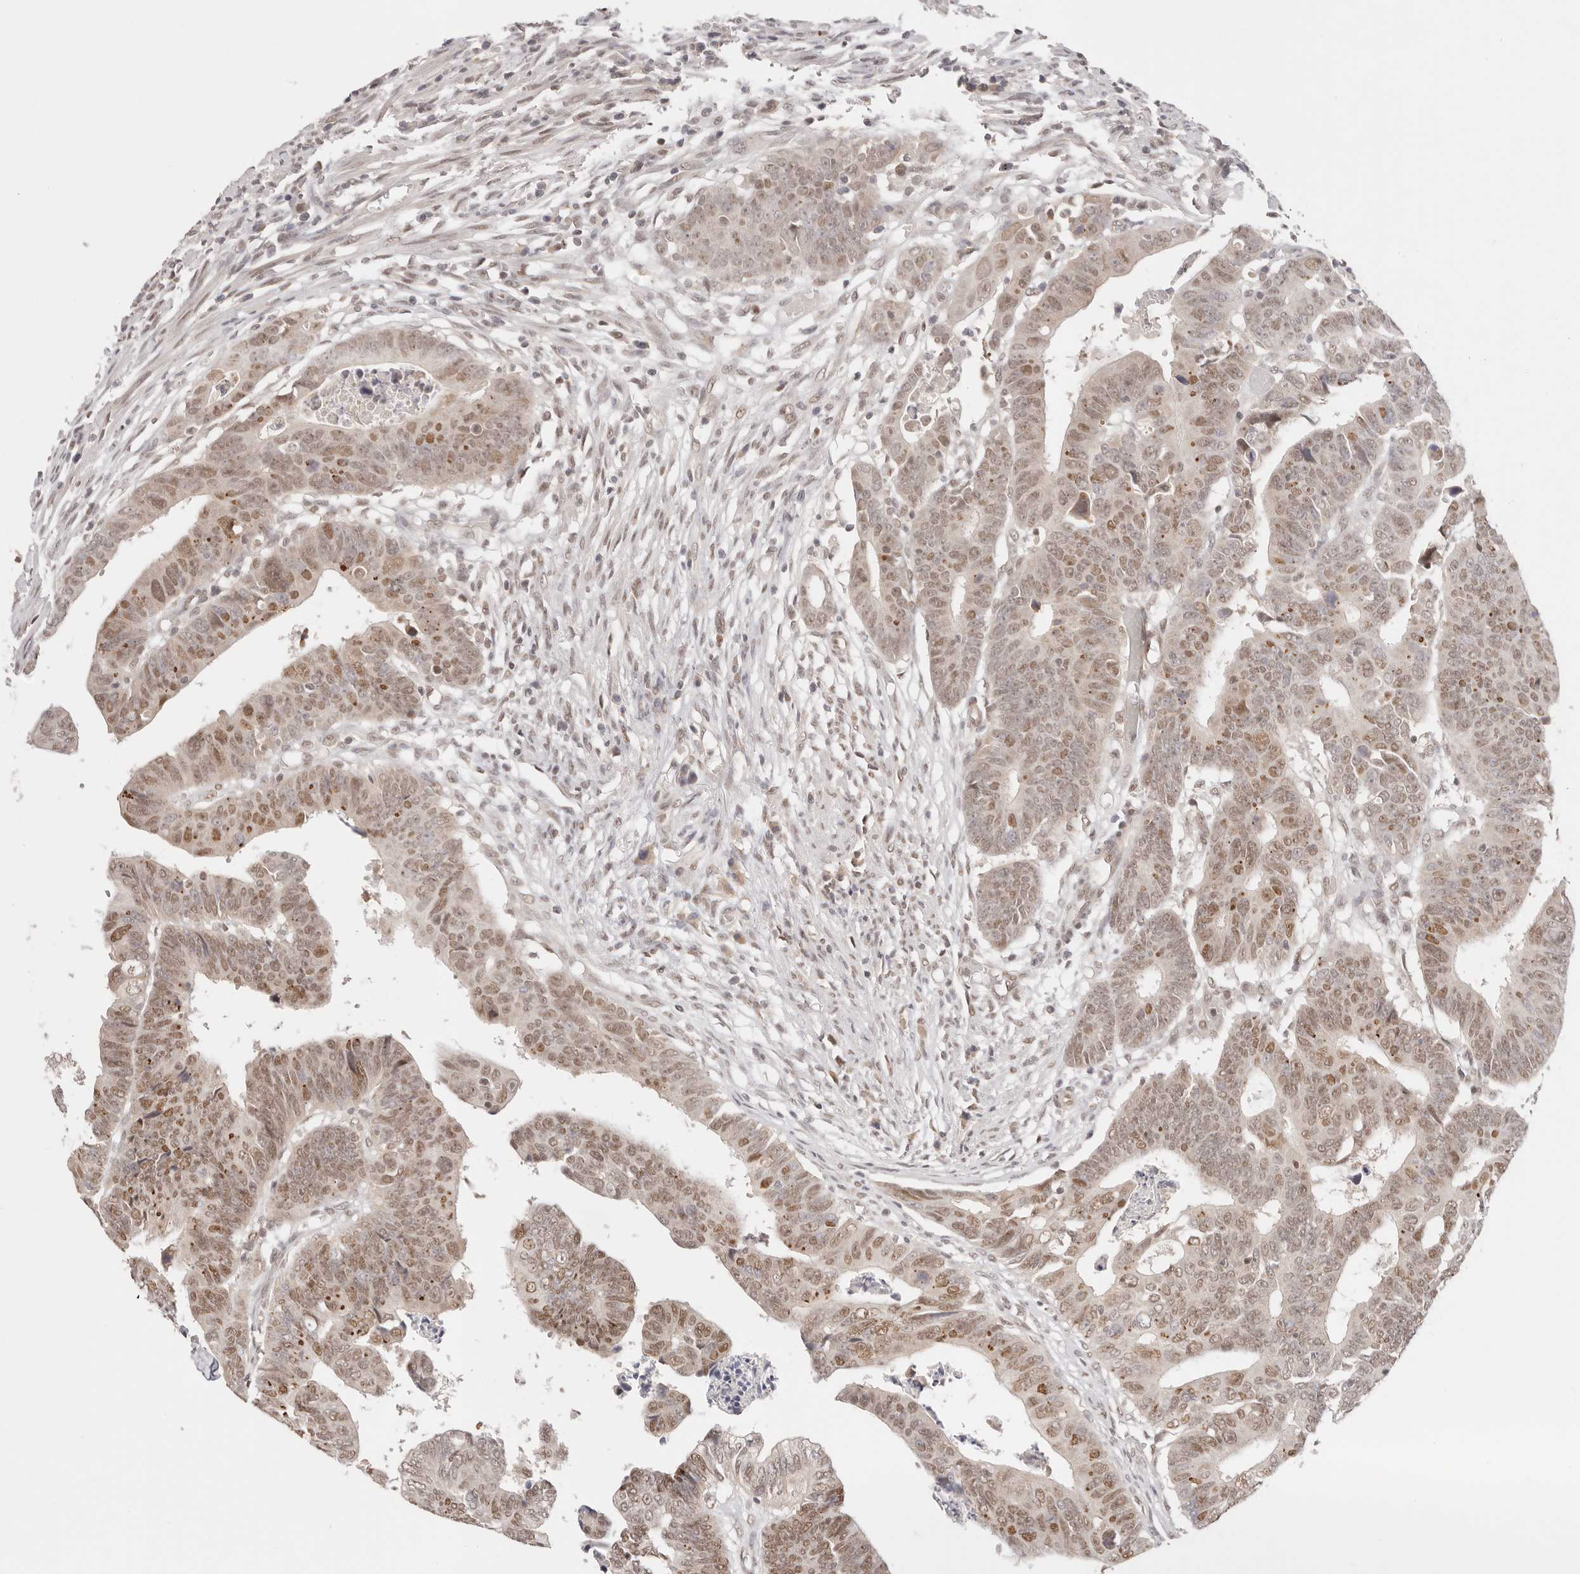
{"staining": {"intensity": "moderate", "quantity": ">75%", "location": "nuclear"}, "tissue": "colorectal cancer", "cell_type": "Tumor cells", "image_type": "cancer", "snomed": [{"axis": "morphology", "description": "Adenocarcinoma, NOS"}, {"axis": "topography", "description": "Rectum"}], "caption": "An image of human colorectal cancer (adenocarcinoma) stained for a protein demonstrates moderate nuclear brown staining in tumor cells. The staining was performed using DAB to visualize the protein expression in brown, while the nuclei were stained in blue with hematoxylin (Magnification: 20x).", "gene": "RFC3", "patient": {"sex": "female", "age": 65}}